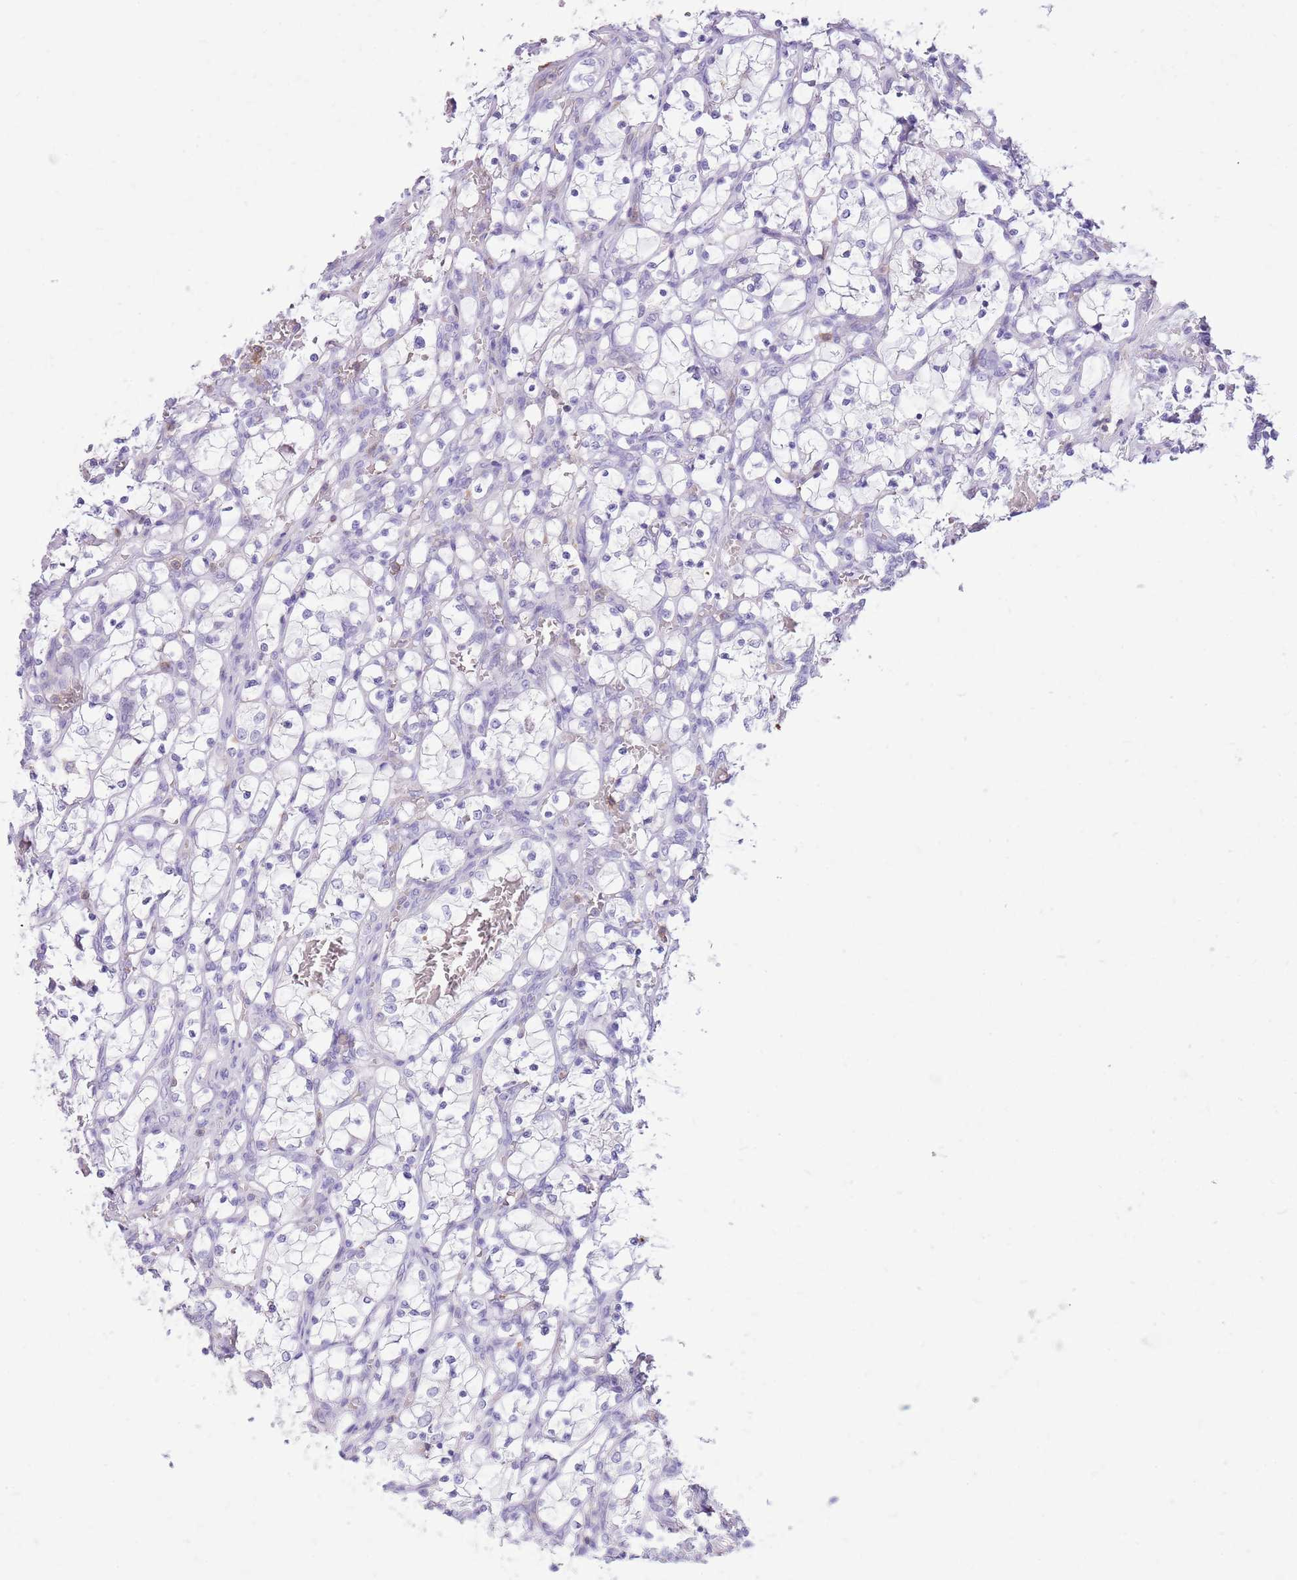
{"staining": {"intensity": "negative", "quantity": "none", "location": "none"}, "tissue": "renal cancer", "cell_type": "Tumor cells", "image_type": "cancer", "snomed": [{"axis": "morphology", "description": "Adenocarcinoma, NOS"}, {"axis": "topography", "description": "Kidney"}], "caption": "Renal adenocarcinoma stained for a protein using immunohistochemistry exhibits no positivity tumor cells.", "gene": "OR4Q3", "patient": {"sex": "female", "age": 69}}